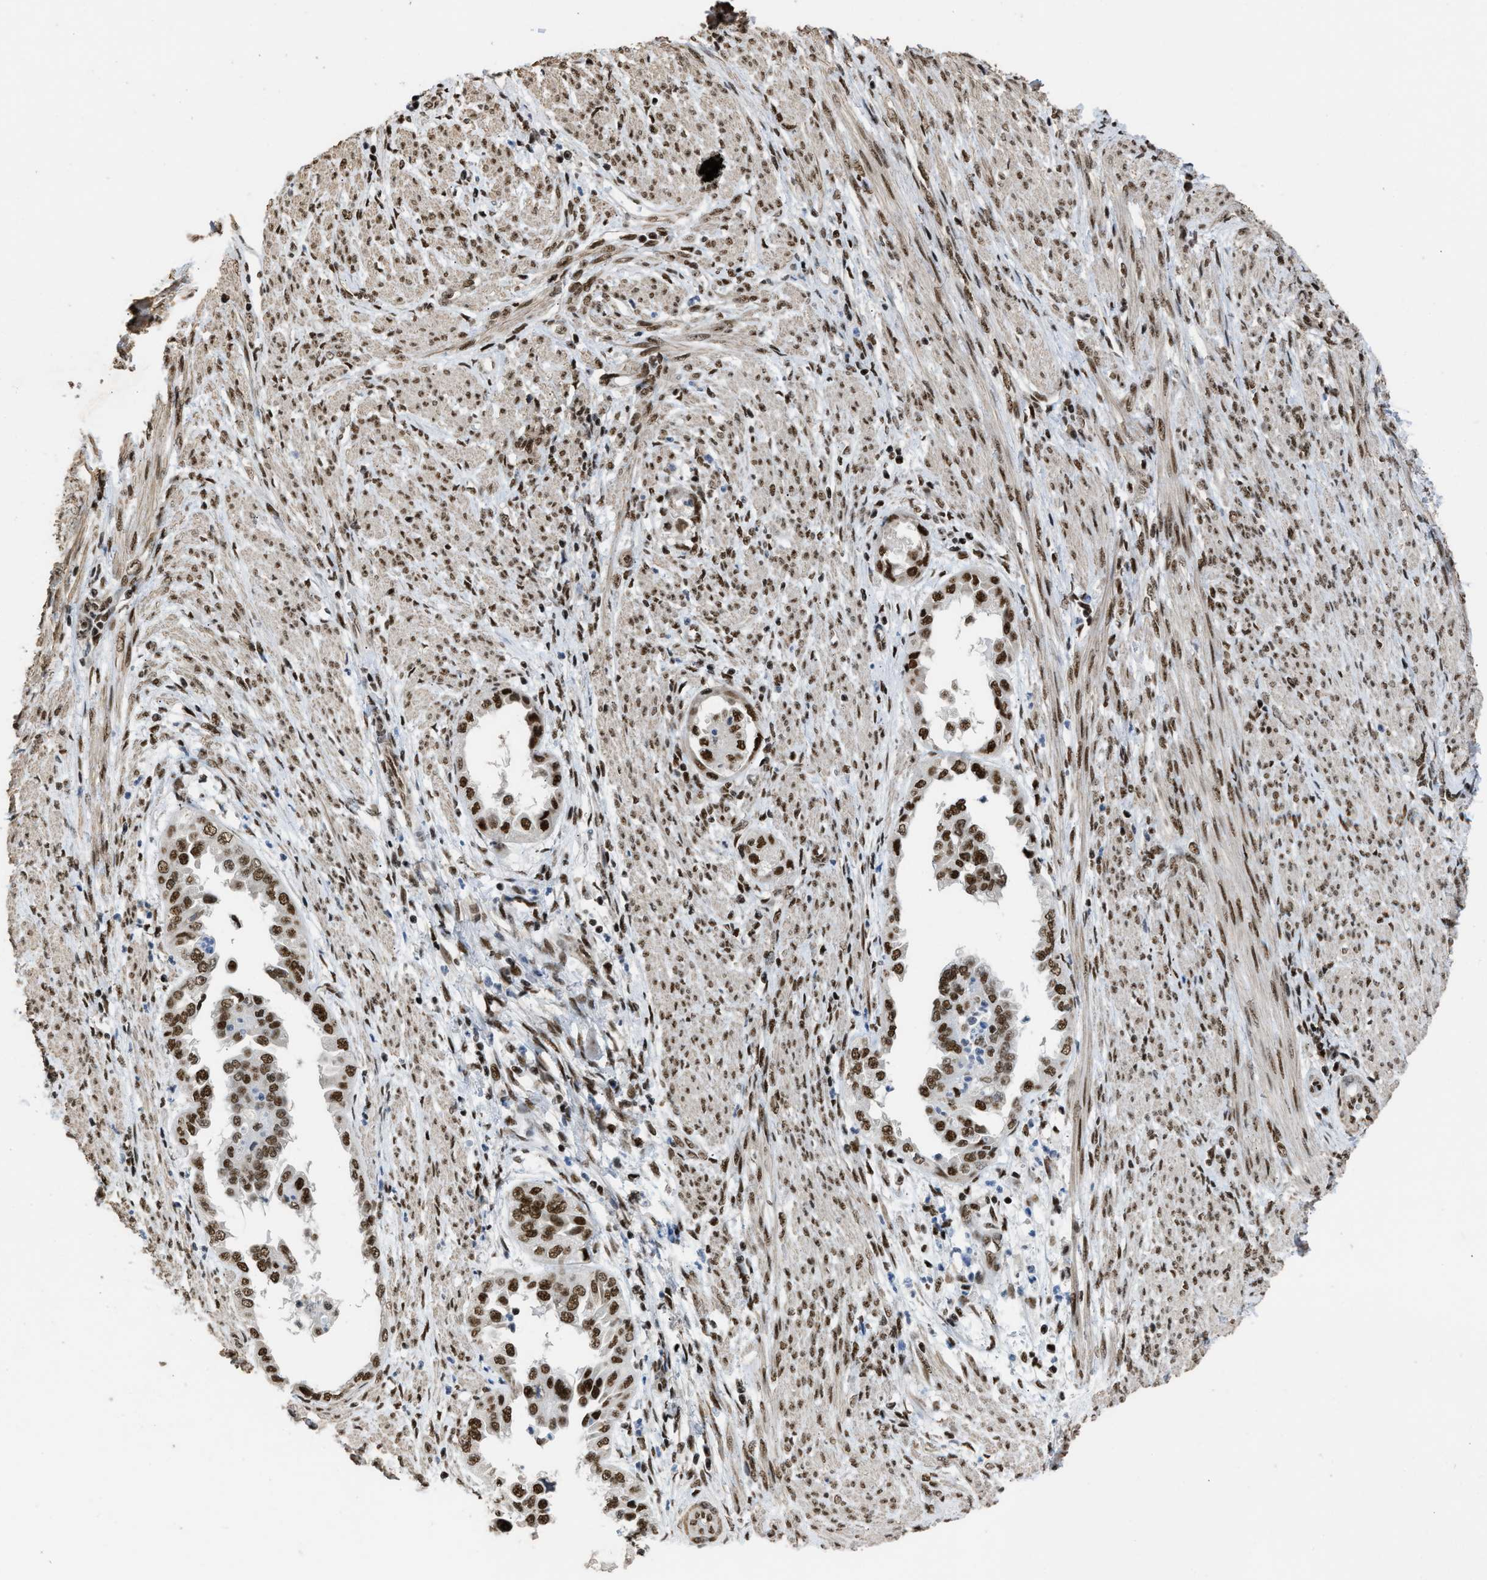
{"staining": {"intensity": "strong", "quantity": ">75%", "location": "nuclear"}, "tissue": "endometrial cancer", "cell_type": "Tumor cells", "image_type": "cancer", "snomed": [{"axis": "morphology", "description": "Adenocarcinoma, NOS"}, {"axis": "topography", "description": "Endometrium"}], "caption": "This photomicrograph displays adenocarcinoma (endometrial) stained with IHC to label a protein in brown. The nuclear of tumor cells show strong positivity for the protein. Nuclei are counter-stained blue.", "gene": "SCAF4", "patient": {"sex": "female", "age": 85}}